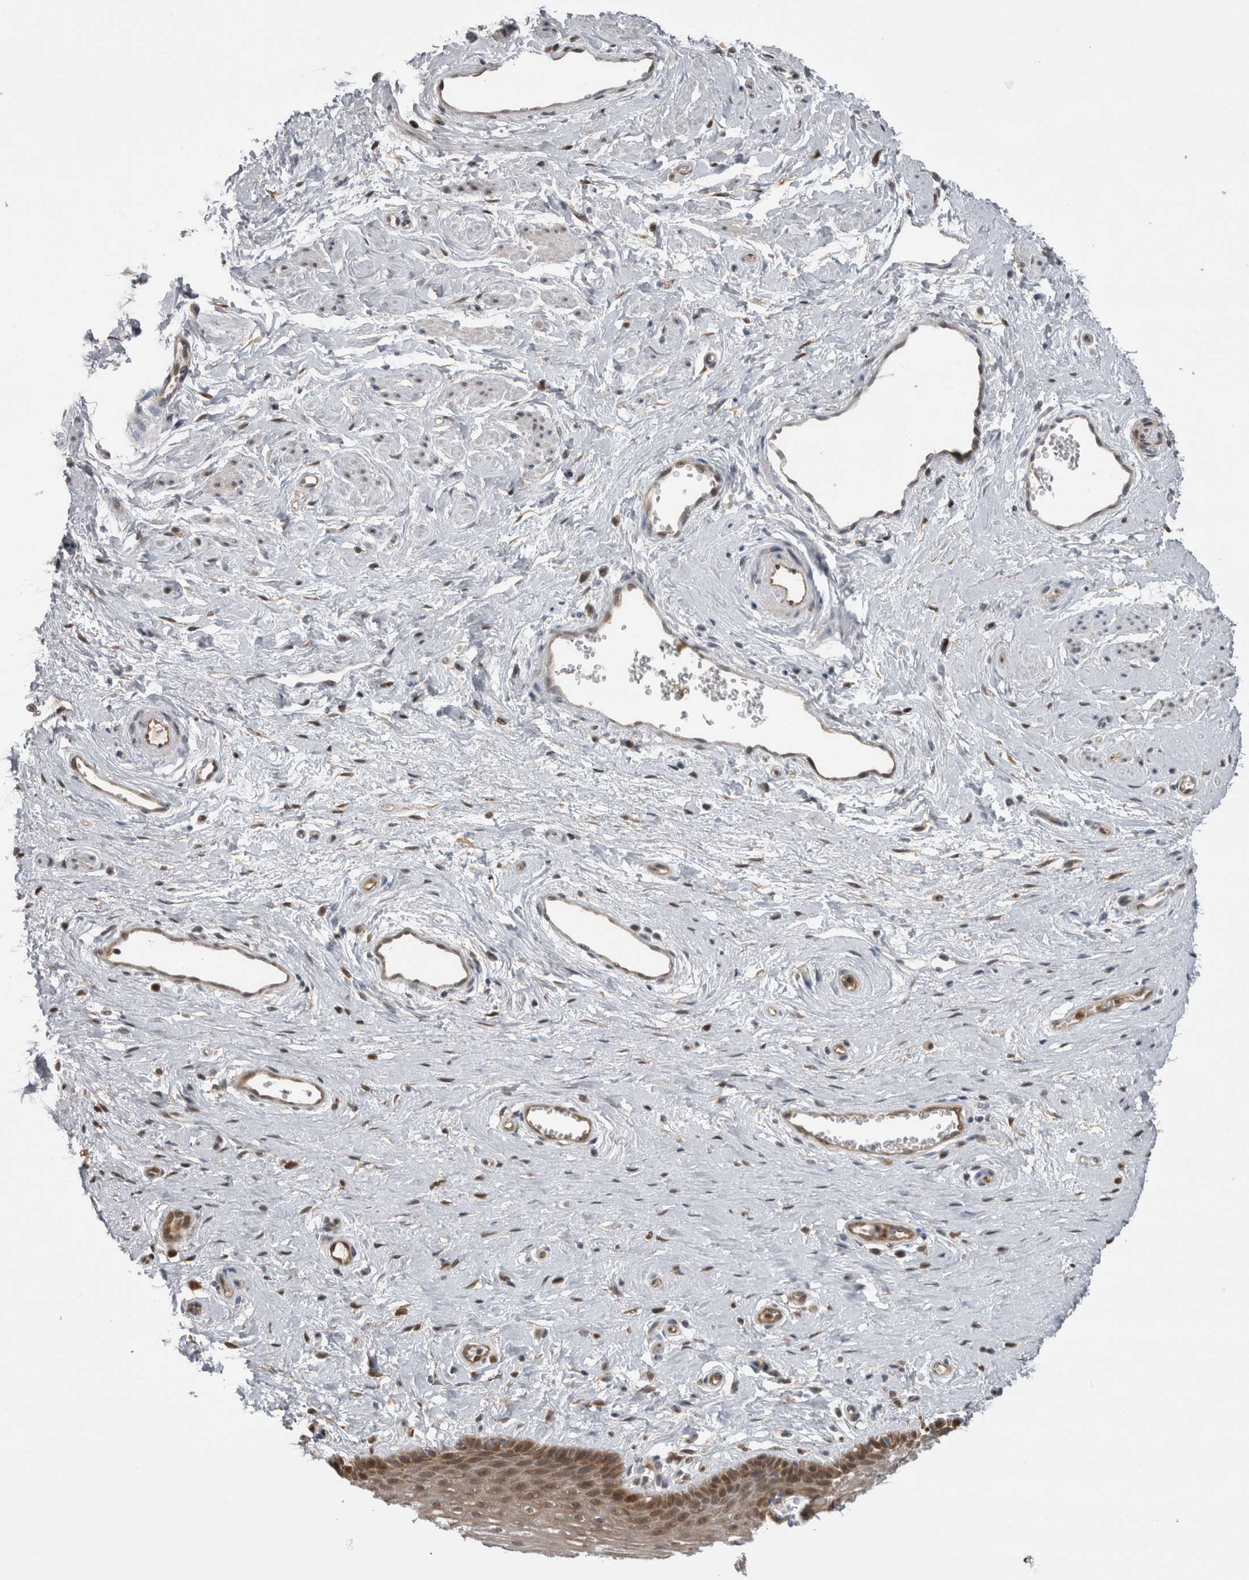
{"staining": {"intensity": "moderate", "quantity": "<25%", "location": "cytoplasmic/membranous"}, "tissue": "vagina", "cell_type": "Squamous epithelial cells", "image_type": "normal", "snomed": [{"axis": "morphology", "description": "Normal tissue, NOS"}, {"axis": "topography", "description": "Vagina"}], "caption": "Protein staining demonstrates moderate cytoplasmic/membranous staining in approximately <25% of squamous epithelial cells in unremarkable vagina.", "gene": "USH1G", "patient": {"sex": "female", "age": 46}}